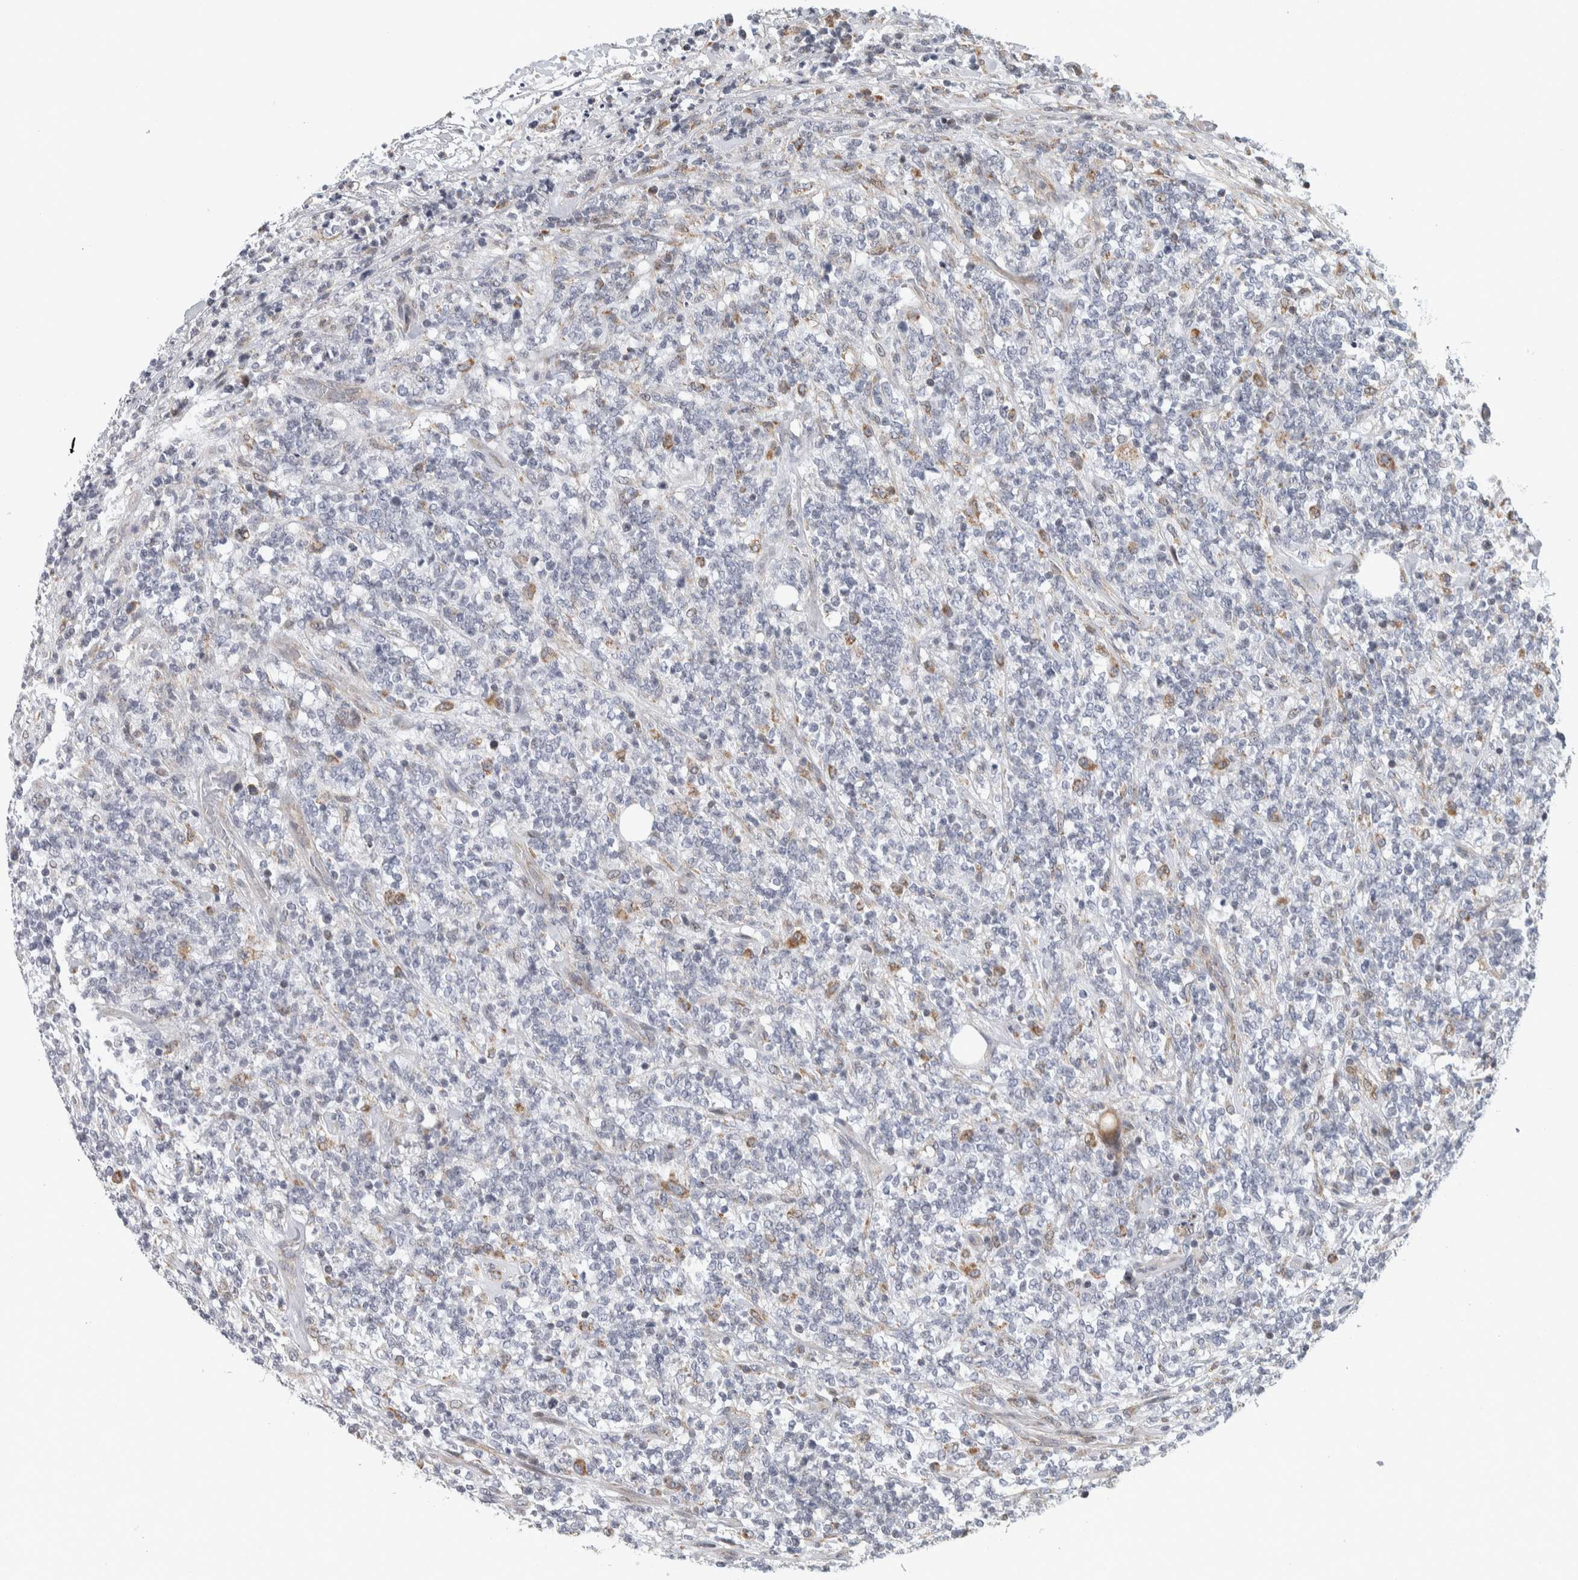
{"staining": {"intensity": "negative", "quantity": "none", "location": "none"}, "tissue": "lymphoma", "cell_type": "Tumor cells", "image_type": "cancer", "snomed": [{"axis": "morphology", "description": "Malignant lymphoma, non-Hodgkin's type, High grade"}, {"axis": "topography", "description": "Soft tissue"}], "caption": "Tumor cells are negative for protein expression in human high-grade malignant lymphoma, non-Hodgkin's type.", "gene": "AFP", "patient": {"sex": "male", "age": 18}}